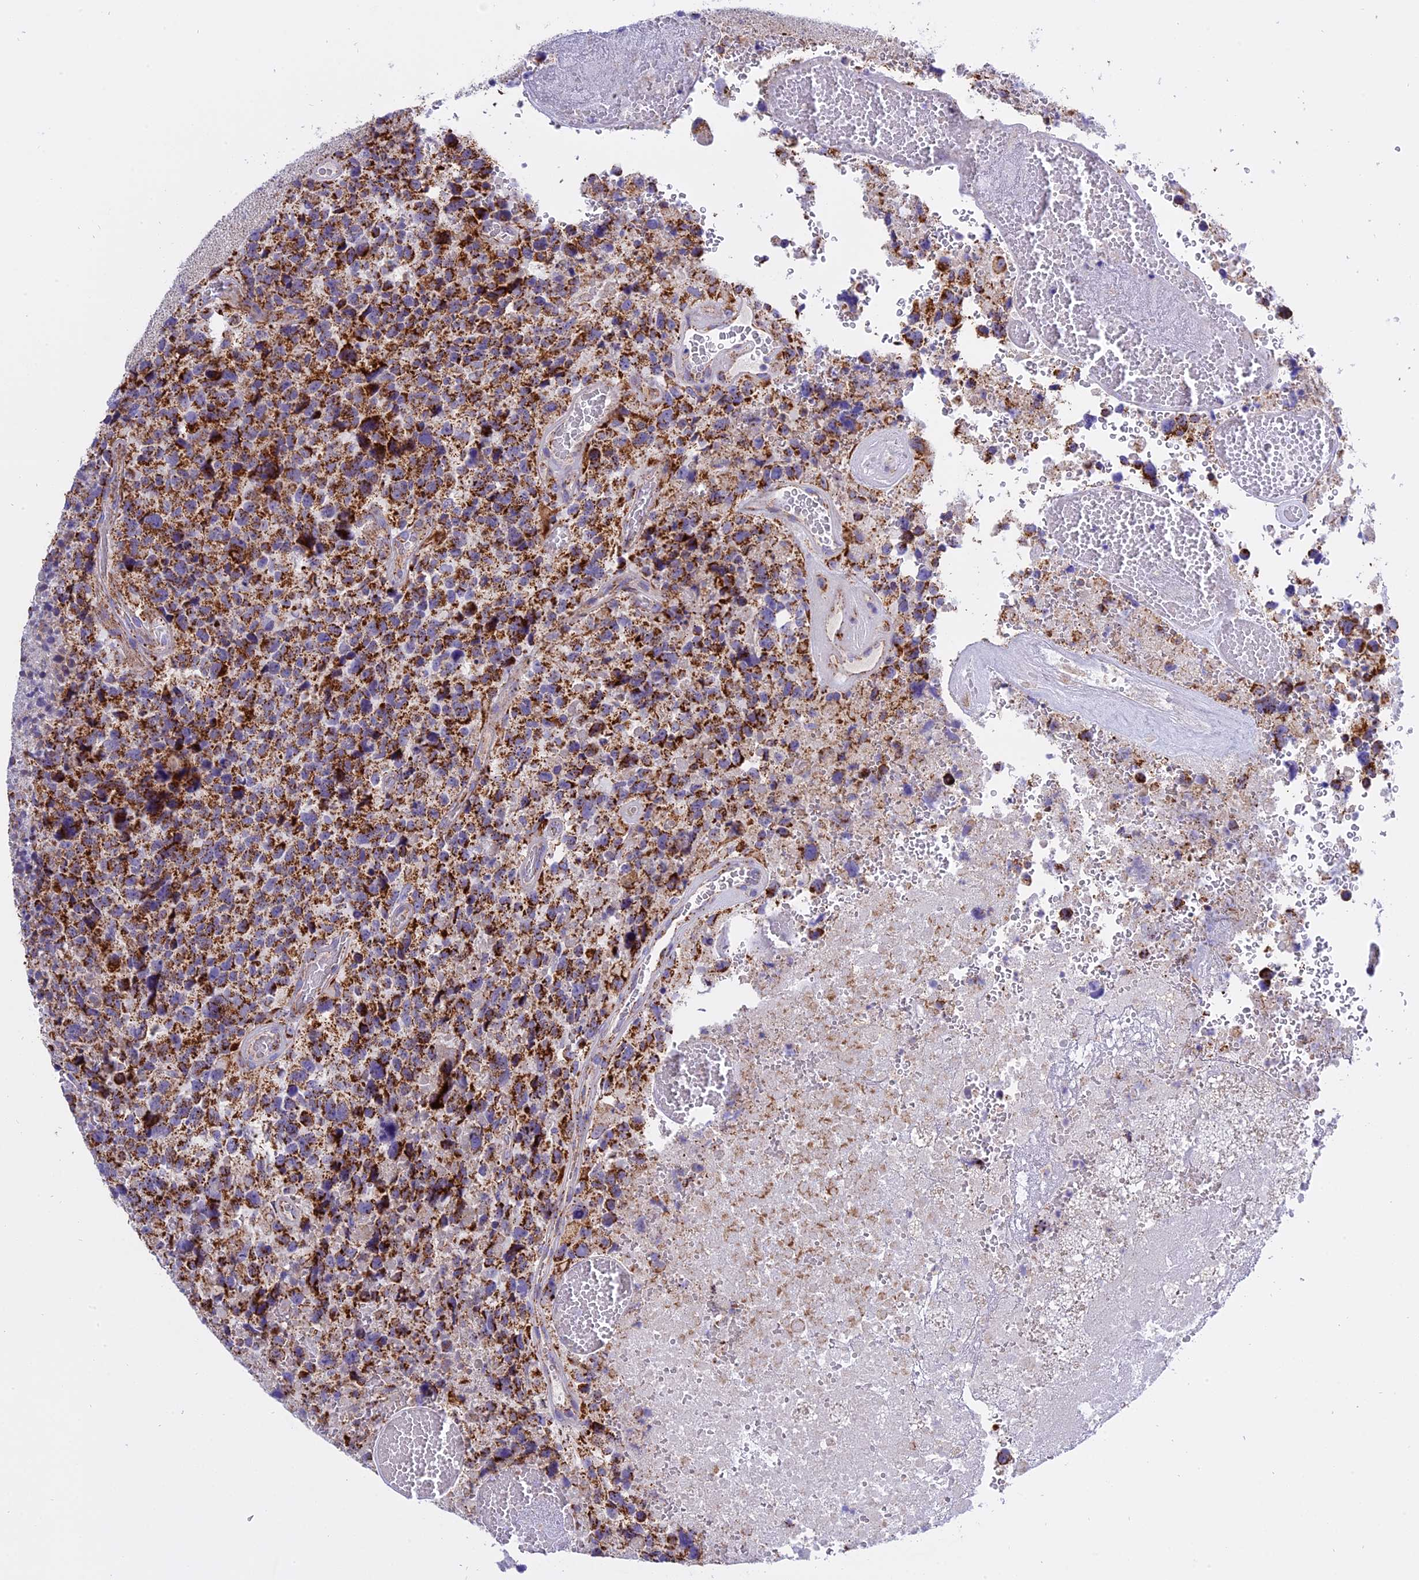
{"staining": {"intensity": "strong", "quantity": ">75%", "location": "cytoplasmic/membranous"}, "tissue": "glioma", "cell_type": "Tumor cells", "image_type": "cancer", "snomed": [{"axis": "morphology", "description": "Glioma, malignant, High grade"}, {"axis": "topography", "description": "Brain"}], "caption": "Immunohistochemistry (IHC) of glioma shows high levels of strong cytoplasmic/membranous staining in about >75% of tumor cells. (IHC, brightfield microscopy, high magnification).", "gene": "MRPS34", "patient": {"sex": "male", "age": 69}}